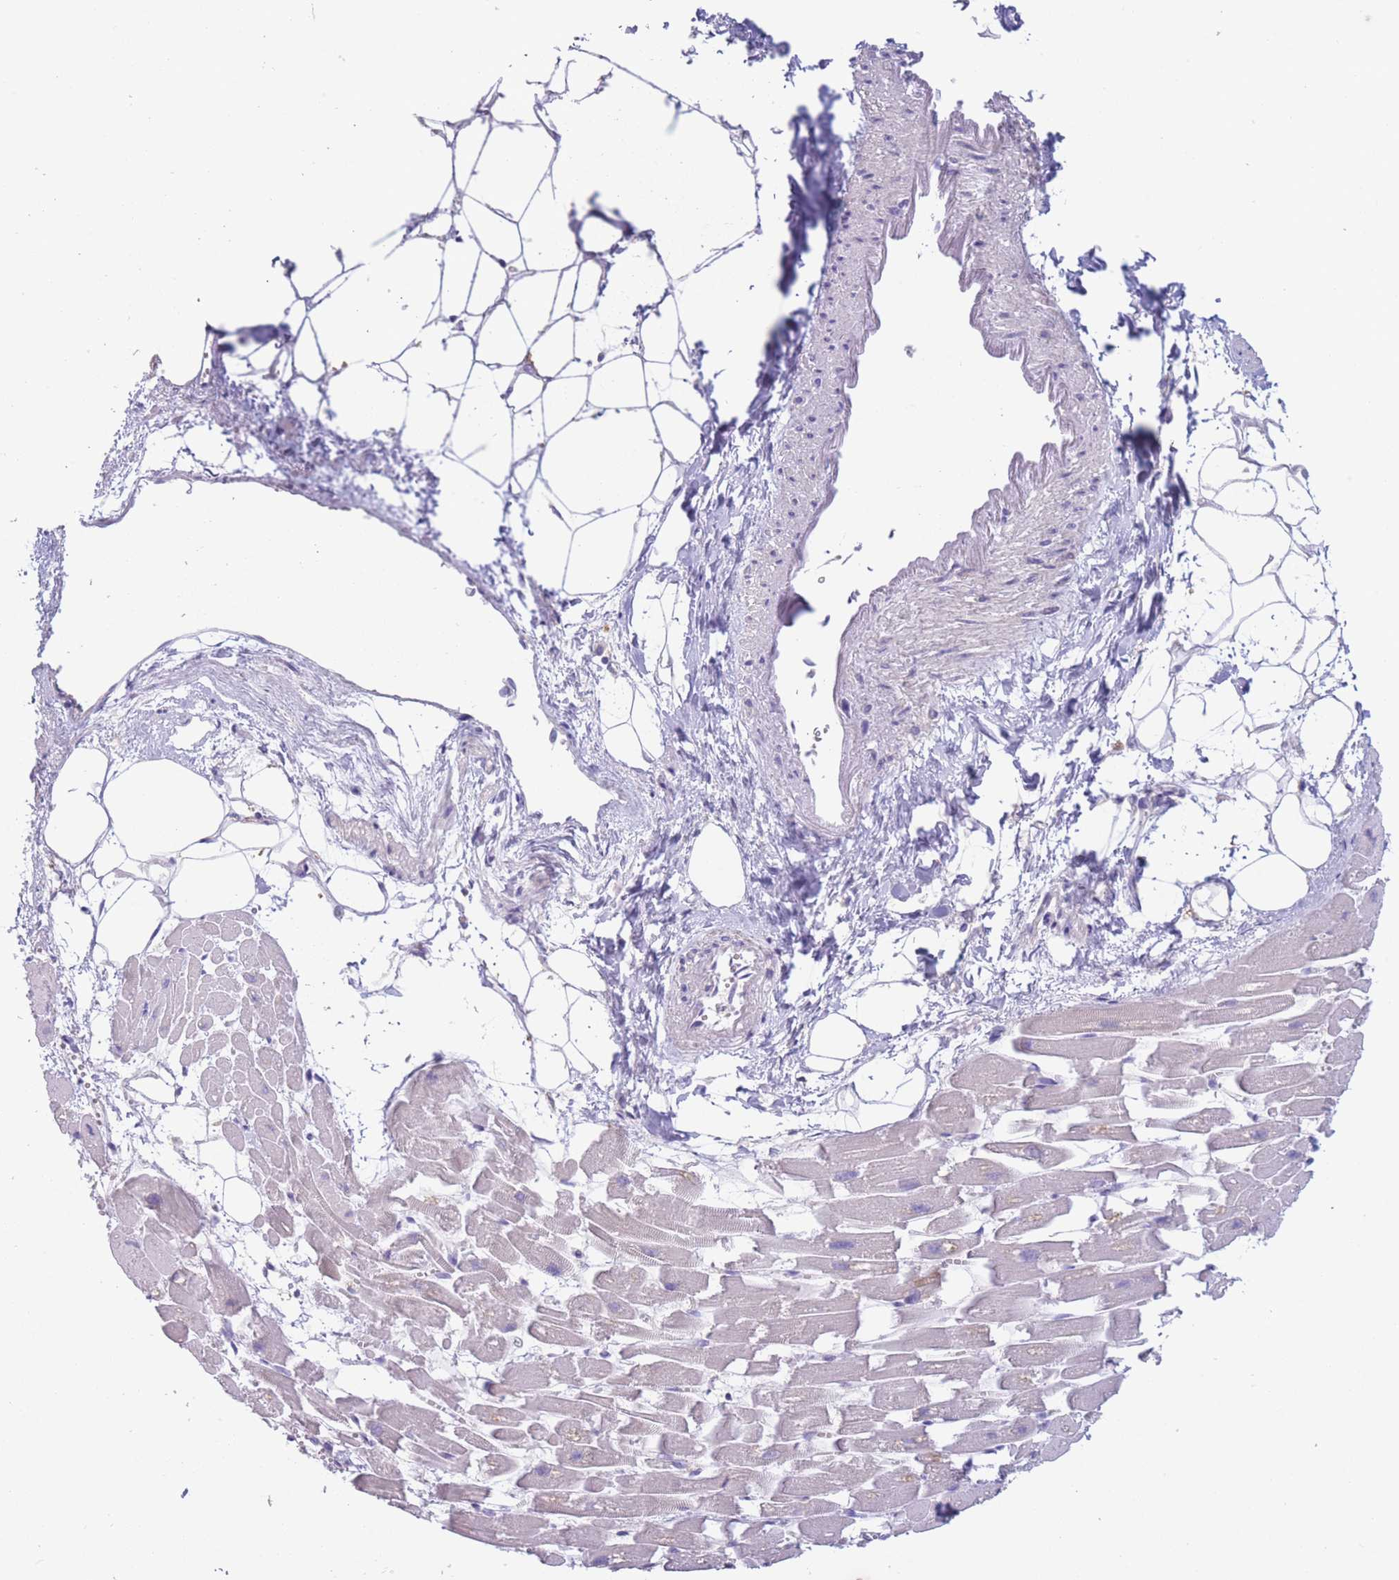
{"staining": {"intensity": "negative", "quantity": "none", "location": "none"}, "tissue": "heart muscle", "cell_type": "Cardiomyocytes", "image_type": "normal", "snomed": [{"axis": "morphology", "description": "Normal tissue, NOS"}, {"axis": "topography", "description": "Heart"}], "caption": "Cardiomyocytes show no significant staining in unremarkable heart muscle.", "gene": "ST3GAL4", "patient": {"sex": "female", "age": 64}}